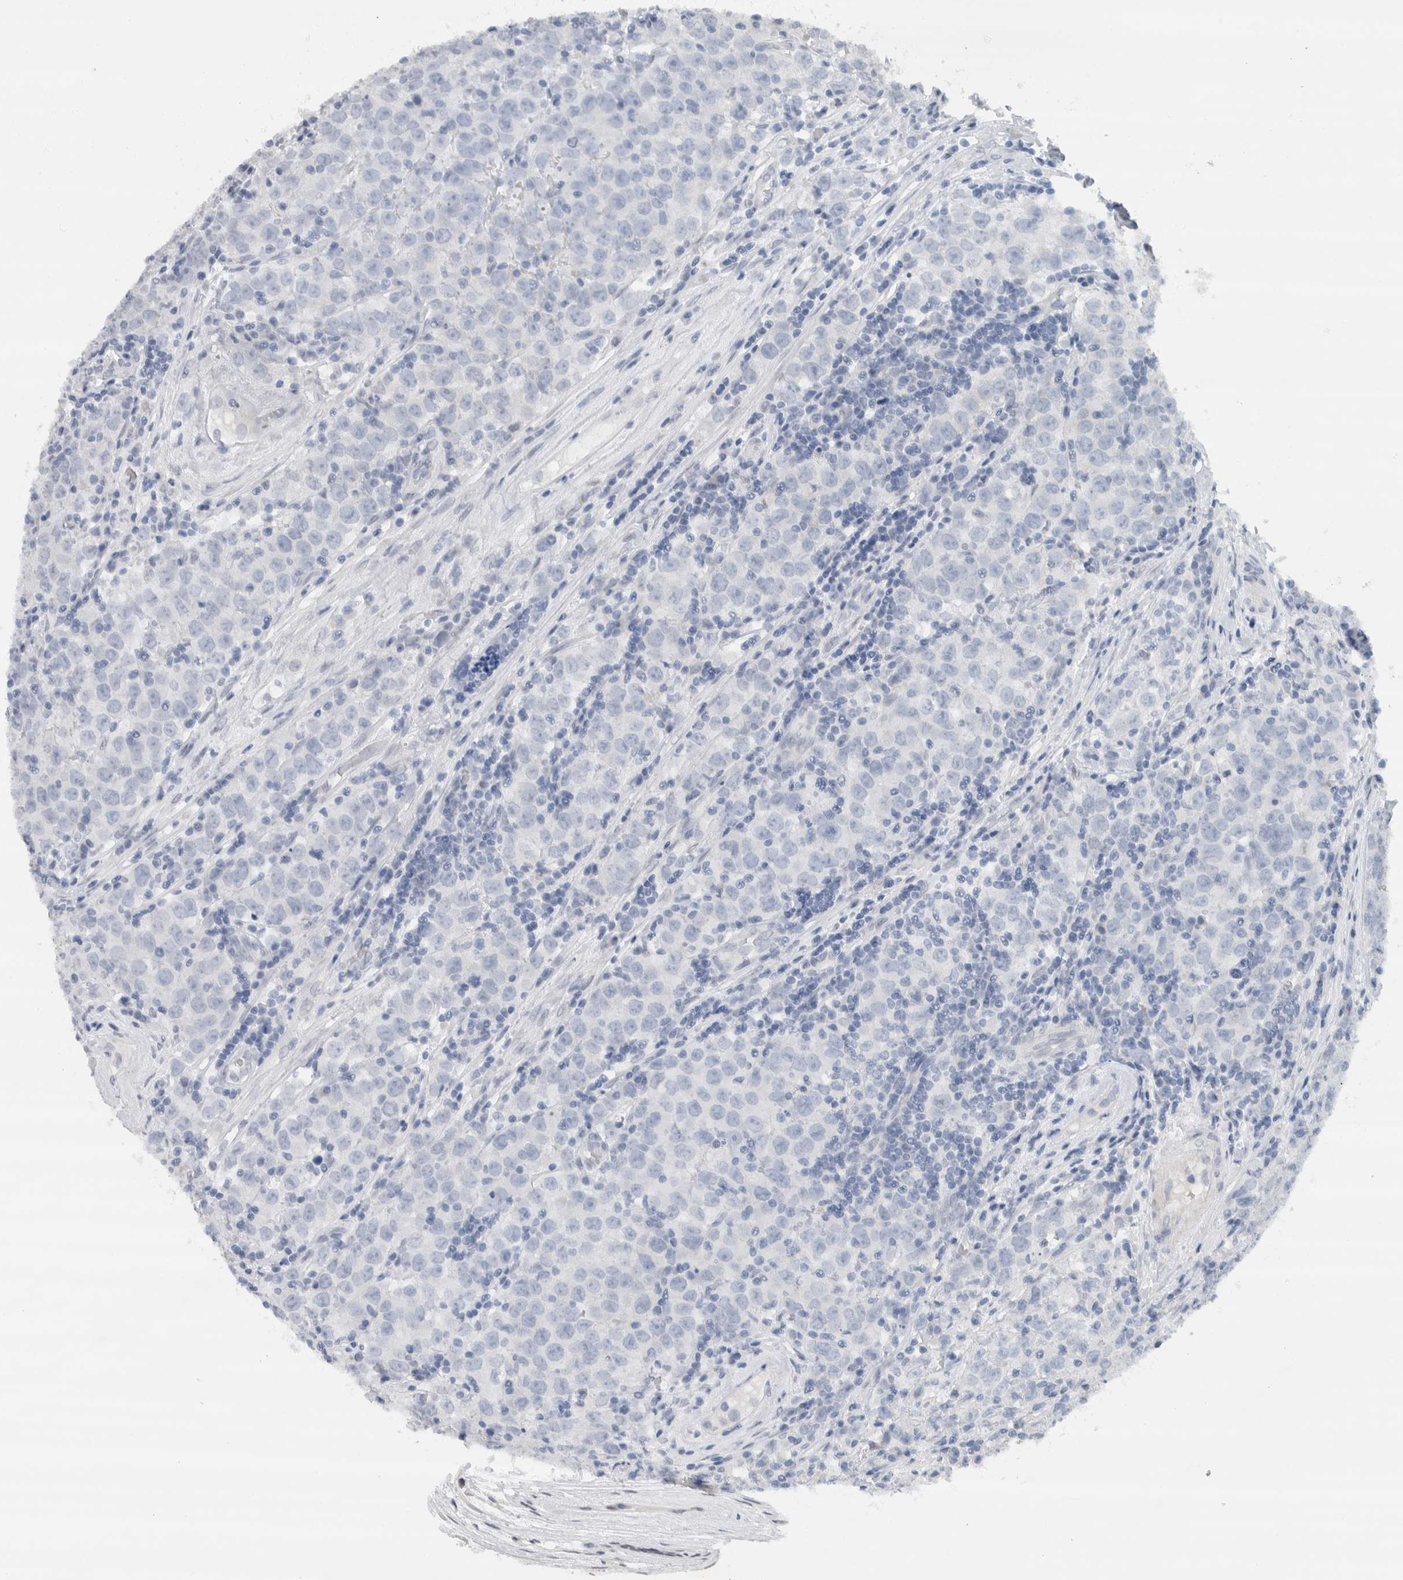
{"staining": {"intensity": "negative", "quantity": "none", "location": "none"}, "tissue": "testis cancer", "cell_type": "Tumor cells", "image_type": "cancer", "snomed": [{"axis": "morphology", "description": "Seminoma, NOS"}, {"axis": "morphology", "description": "Carcinoma, Embryonal, NOS"}, {"axis": "topography", "description": "Testis"}], "caption": "Immunohistochemical staining of testis cancer (embryonal carcinoma) shows no significant staining in tumor cells. (Stains: DAB (3,3'-diaminobenzidine) IHC with hematoxylin counter stain, Microscopy: brightfield microscopy at high magnification).", "gene": "NEFM", "patient": {"sex": "male", "age": 28}}